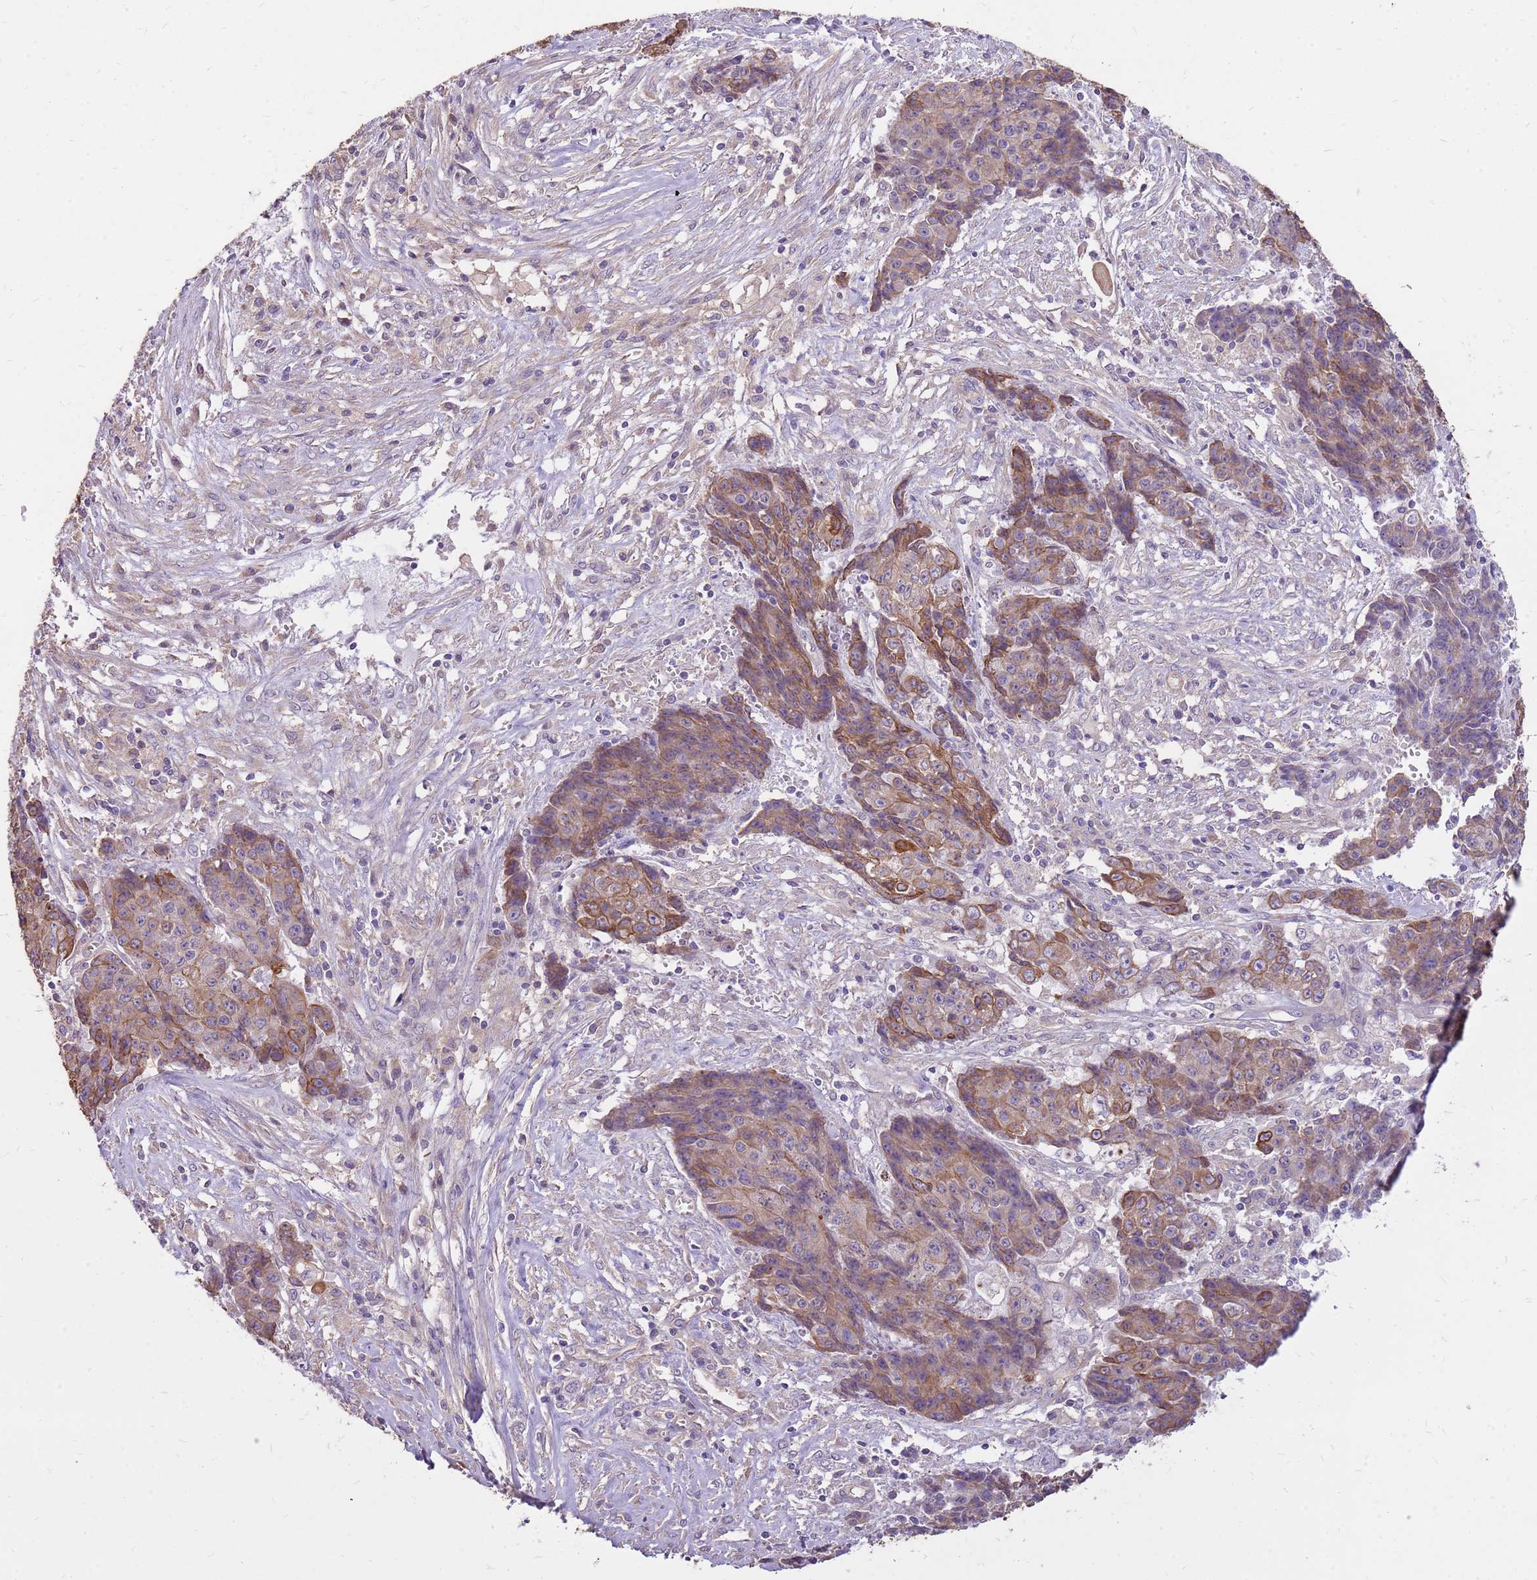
{"staining": {"intensity": "moderate", "quantity": "25%-75%", "location": "cytoplasmic/membranous"}, "tissue": "ovarian cancer", "cell_type": "Tumor cells", "image_type": "cancer", "snomed": [{"axis": "morphology", "description": "Carcinoma, endometroid"}, {"axis": "topography", "description": "Ovary"}], "caption": "A brown stain highlights moderate cytoplasmic/membranous expression of a protein in human ovarian cancer (endometroid carcinoma) tumor cells.", "gene": "WASHC4", "patient": {"sex": "female", "age": 42}}